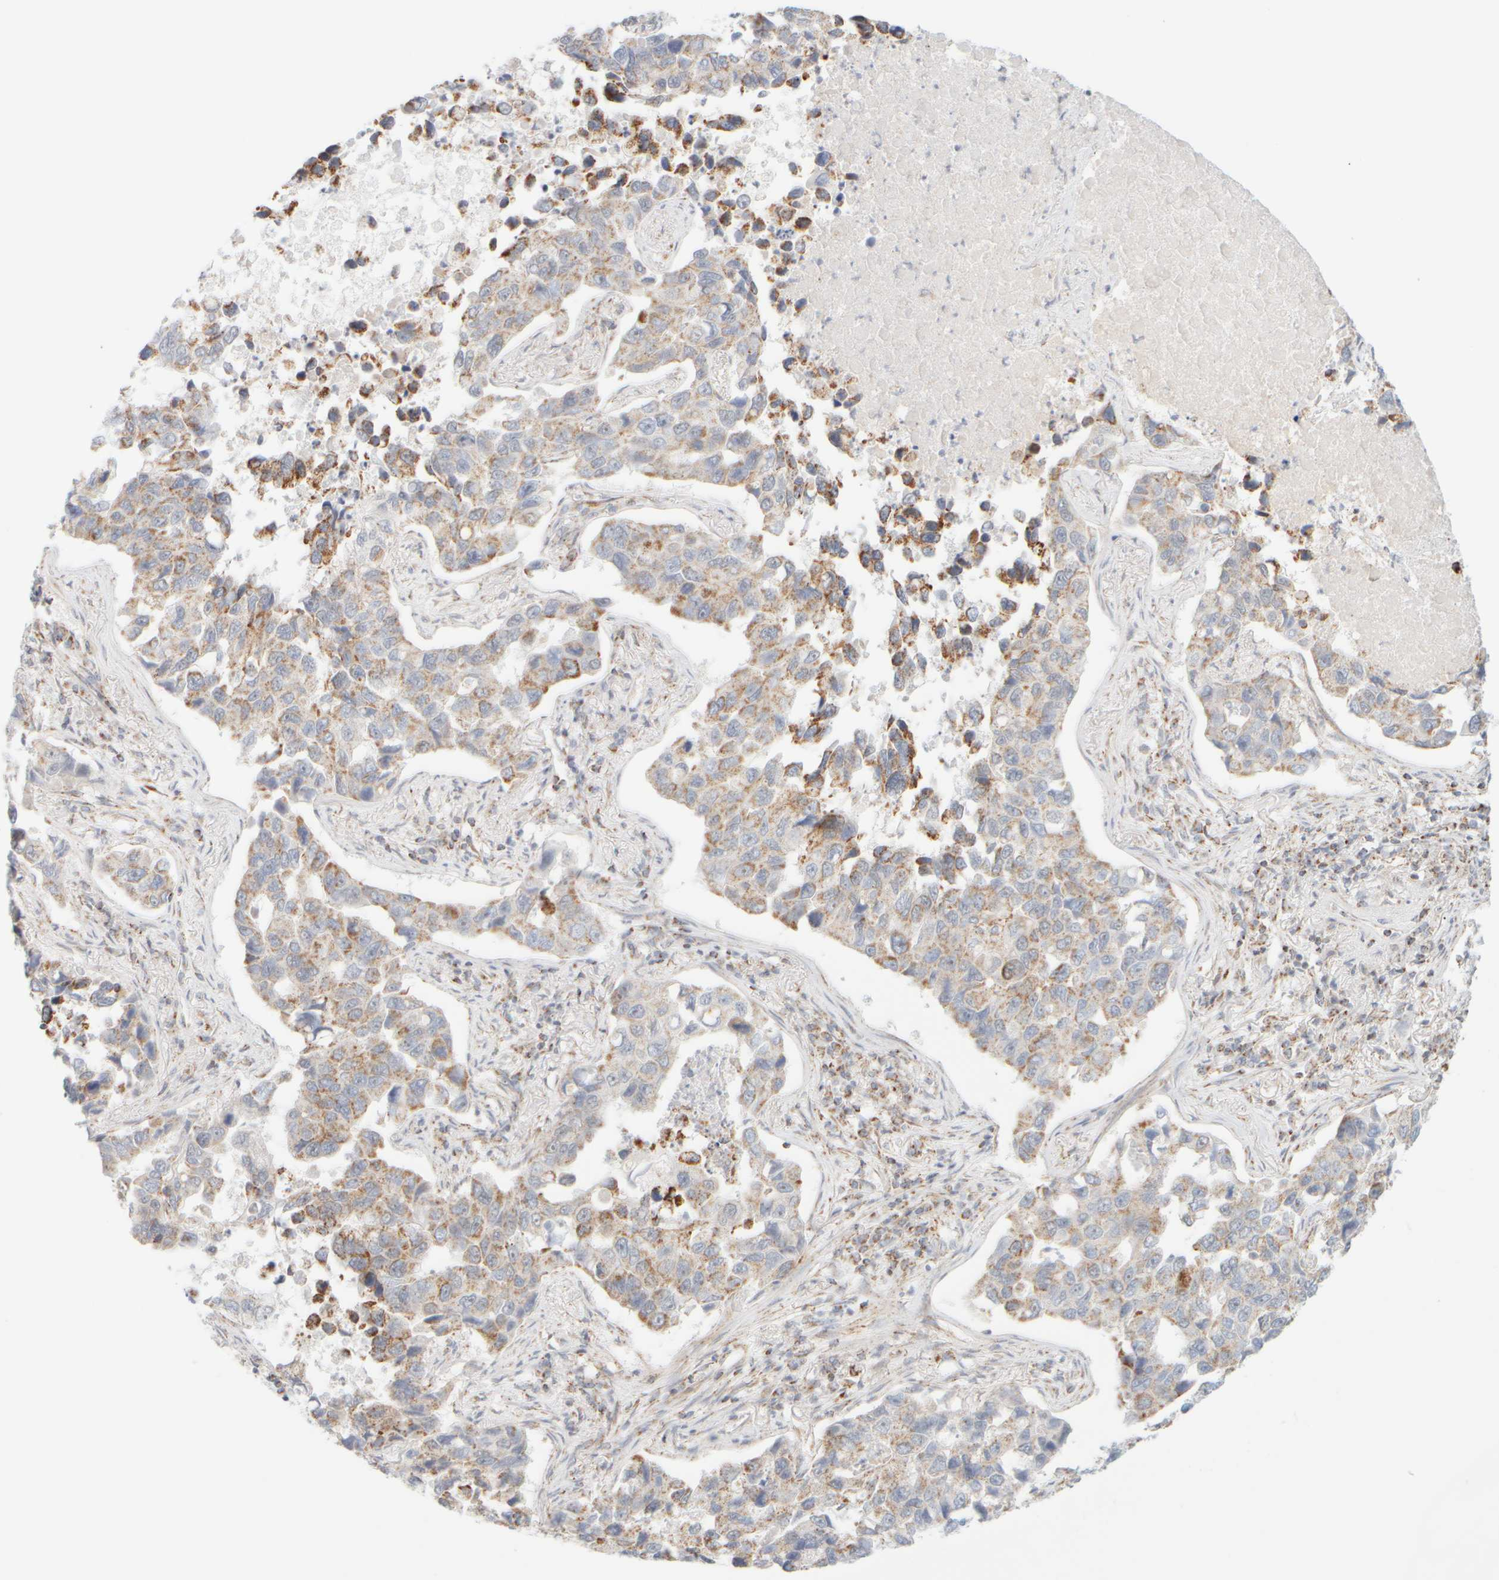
{"staining": {"intensity": "weak", "quantity": ">75%", "location": "cytoplasmic/membranous"}, "tissue": "lung cancer", "cell_type": "Tumor cells", "image_type": "cancer", "snomed": [{"axis": "morphology", "description": "Adenocarcinoma, NOS"}, {"axis": "topography", "description": "Lung"}], "caption": "This image demonstrates IHC staining of human lung adenocarcinoma, with low weak cytoplasmic/membranous expression in approximately >75% of tumor cells.", "gene": "PPM1K", "patient": {"sex": "male", "age": 64}}